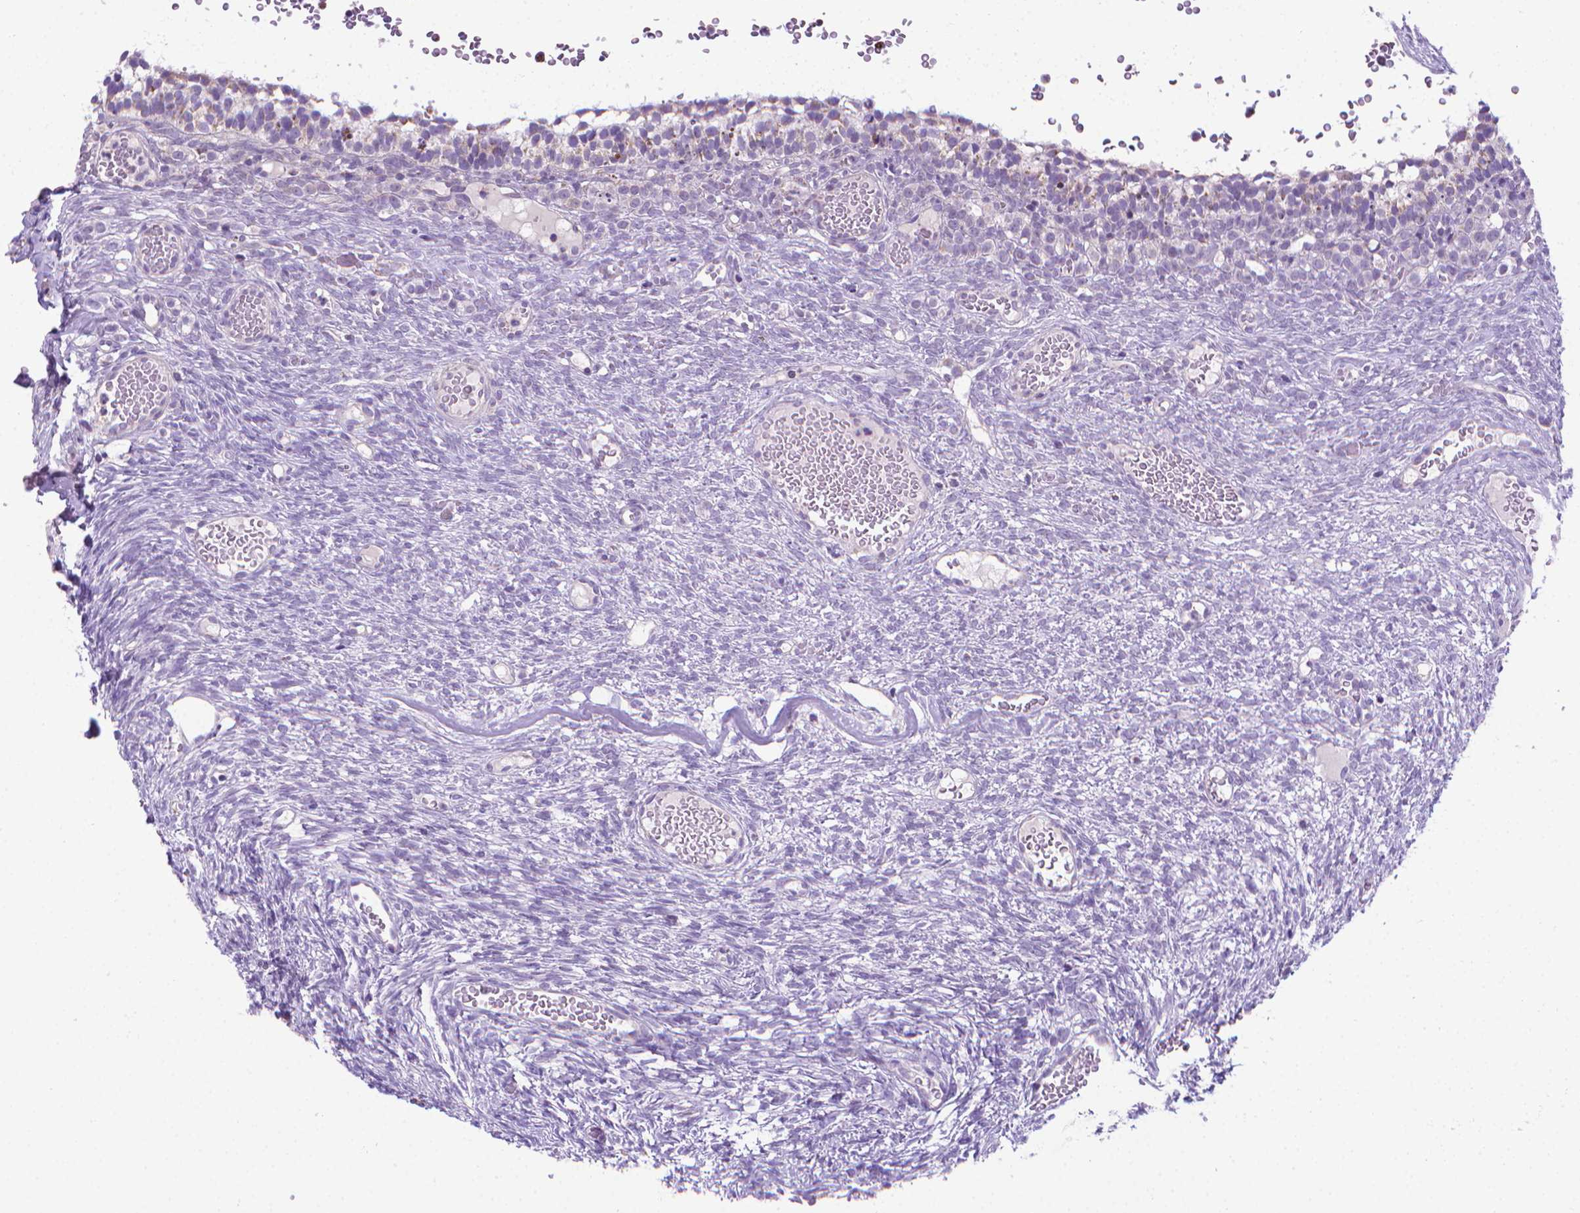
{"staining": {"intensity": "negative", "quantity": "none", "location": "none"}, "tissue": "ovary", "cell_type": "Ovarian stroma cells", "image_type": "normal", "snomed": [{"axis": "morphology", "description": "Normal tissue, NOS"}, {"axis": "topography", "description": "Ovary"}], "caption": "Immunohistochemistry (IHC) of normal human ovary reveals no positivity in ovarian stroma cells.", "gene": "POU3F3", "patient": {"sex": "female", "age": 34}}